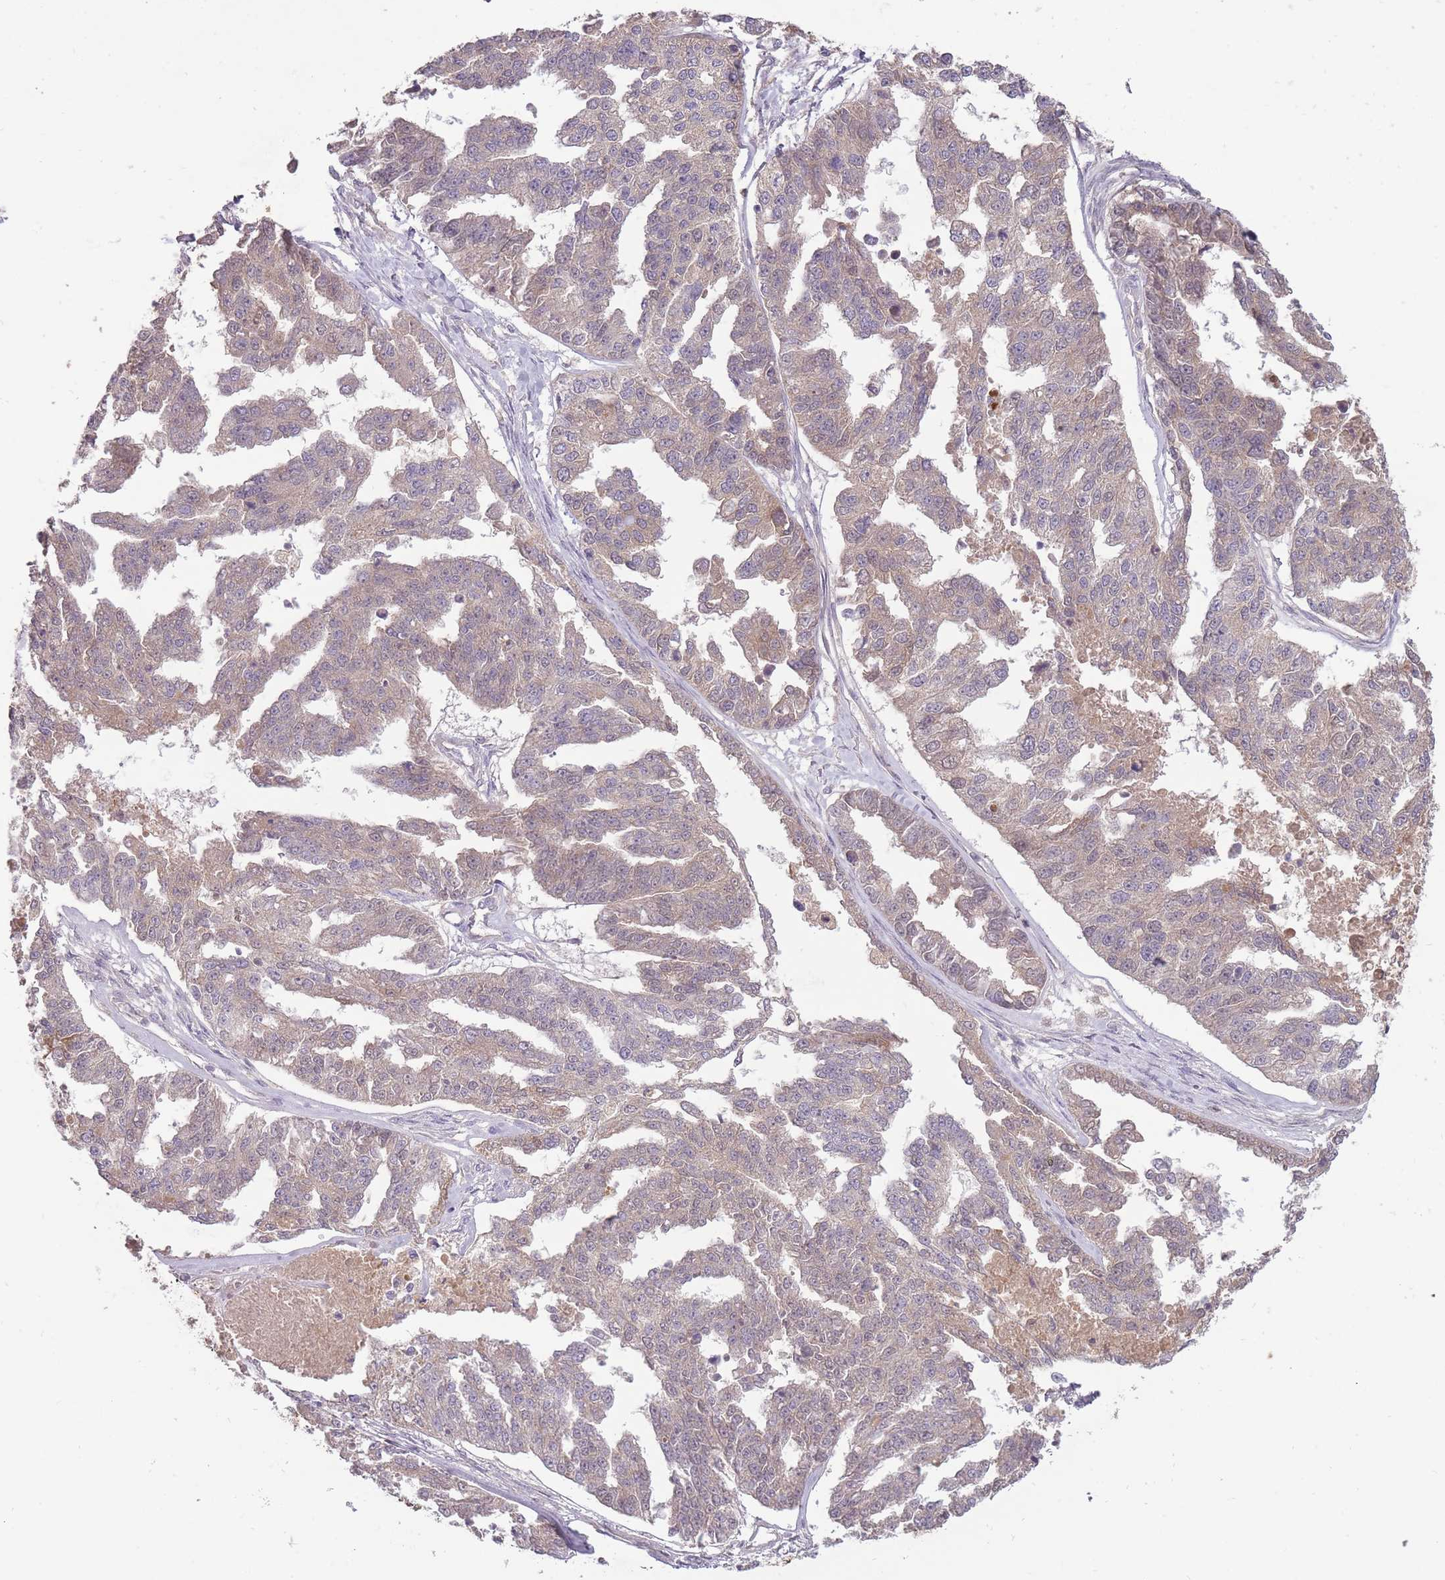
{"staining": {"intensity": "weak", "quantity": "25%-75%", "location": "cytoplasmic/membranous"}, "tissue": "ovarian cancer", "cell_type": "Tumor cells", "image_type": "cancer", "snomed": [{"axis": "morphology", "description": "Cystadenocarcinoma, serous, NOS"}, {"axis": "topography", "description": "Ovary"}], "caption": "Protein staining of ovarian cancer (serous cystadenocarcinoma) tissue shows weak cytoplasmic/membranous staining in approximately 25%-75% of tumor cells.", "gene": "LRATD2", "patient": {"sex": "female", "age": 58}}